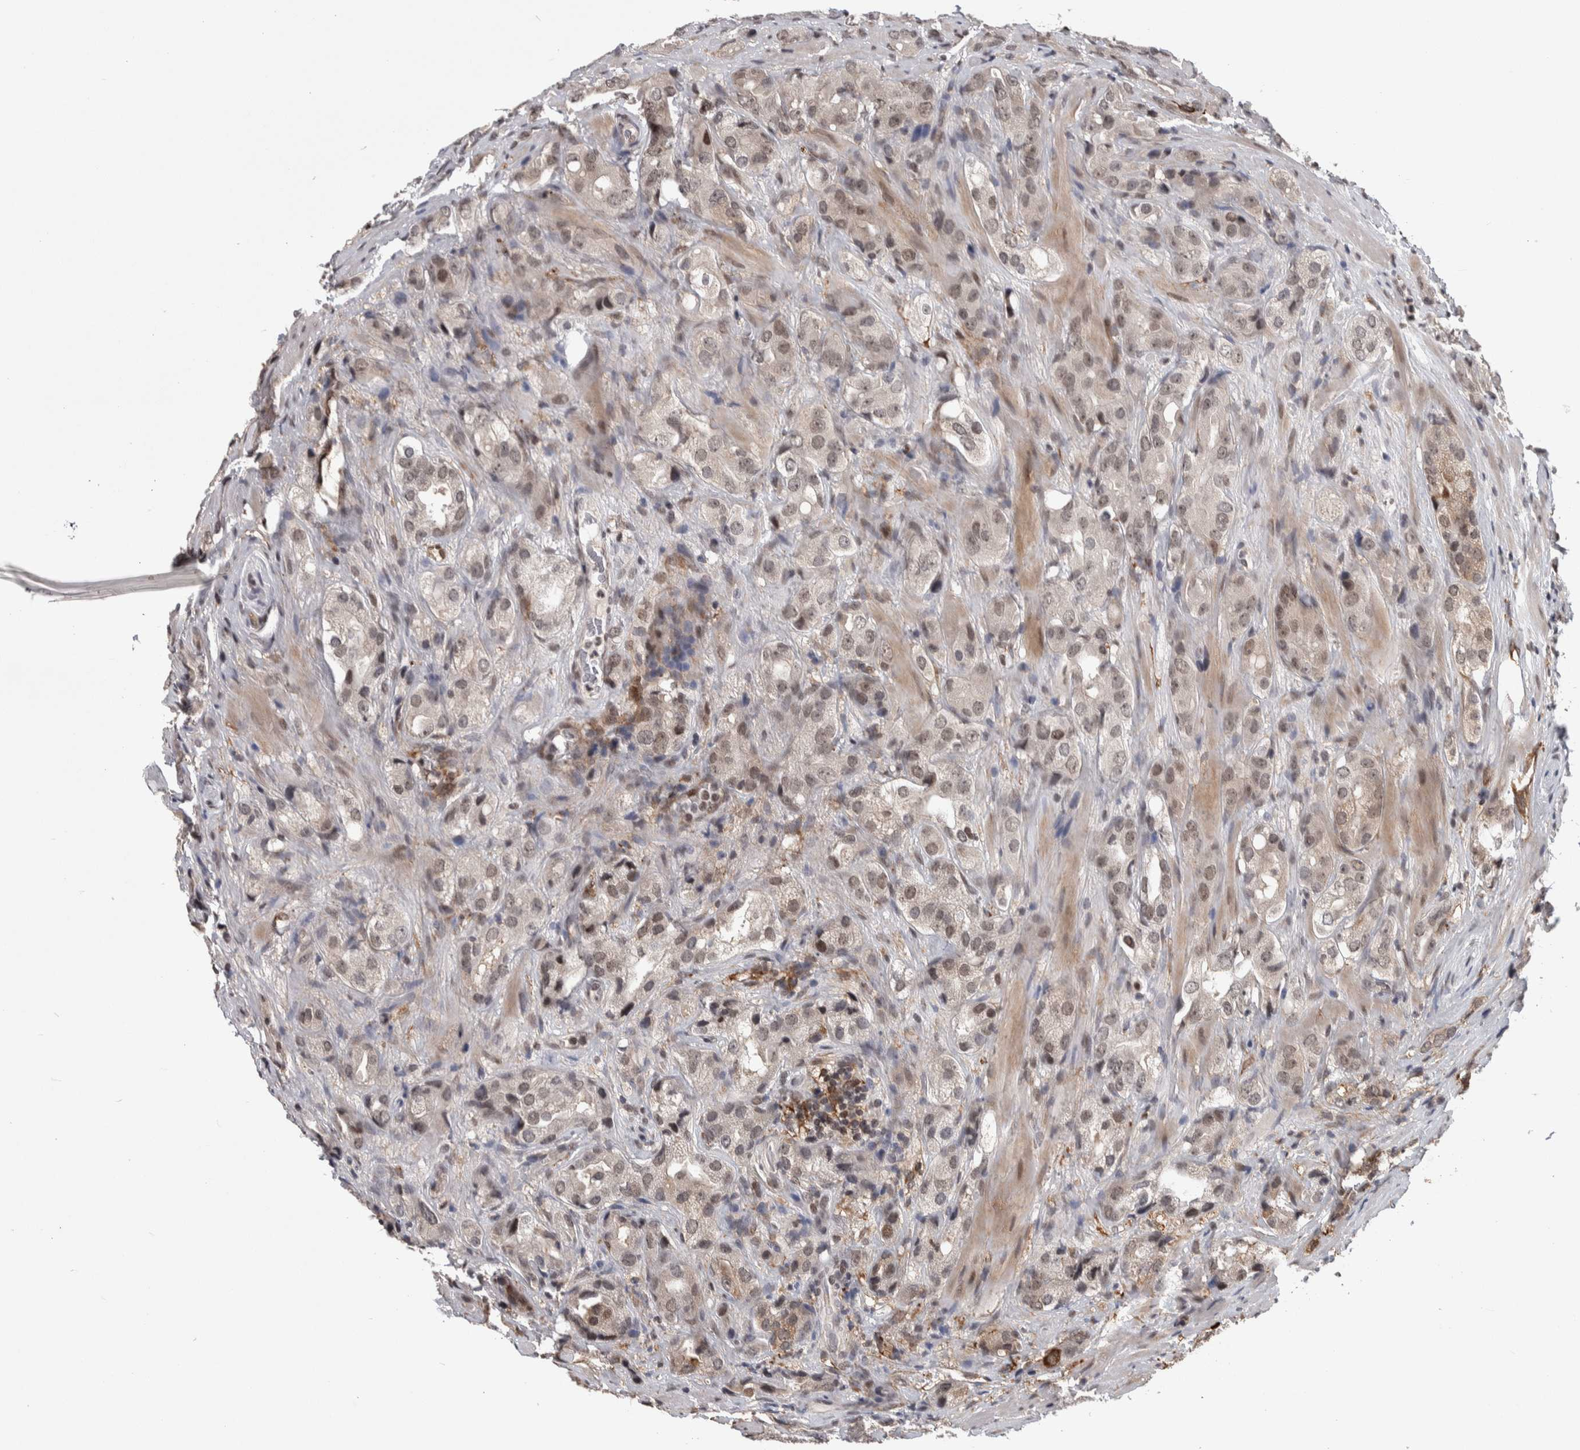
{"staining": {"intensity": "weak", "quantity": "25%-75%", "location": "nuclear"}, "tissue": "prostate cancer", "cell_type": "Tumor cells", "image_type": "cancer", "snomed": [{"axis": "morphology", "description": "Adenocarcinoma, High grade"}, {"axis": "topography", "description": "Prostate"}], "caption": "High-power microscopy captured an IHC histopathology image of prostate cancer, revealing weak nuclear staining in approximately 25%-75% of tumor cells.", "gene": "ZSCAN21", "patient": {"sex": "male", "age": 63}}